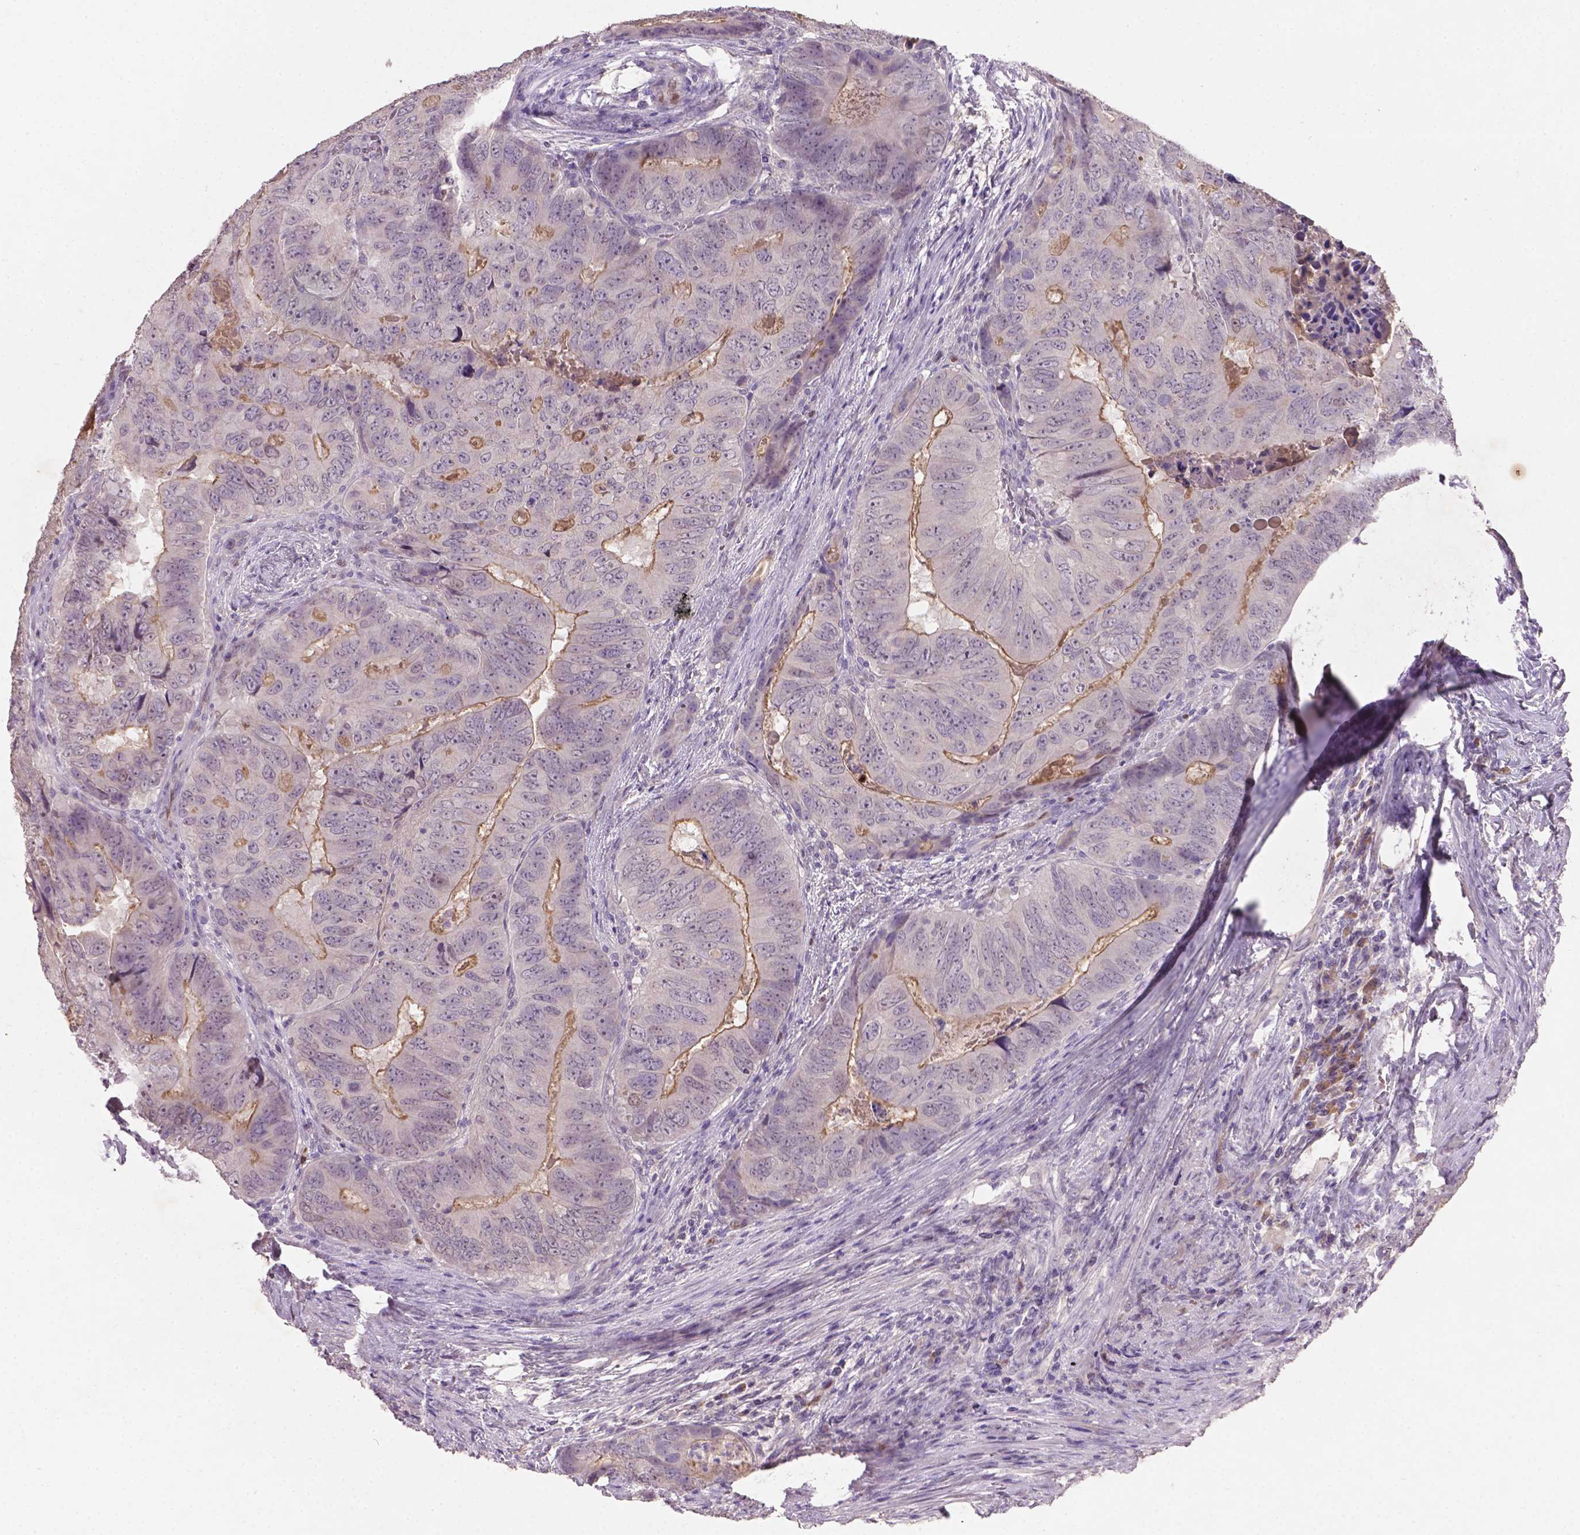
{"staining": {"intensity": "moderate", "quantity": "<25%", "location": "cytoplasmic/membranous"}, "tissue": "colorectal cancer", "cell_type": "Tumor cells", "image_type": "cancer", "snomed": [{"axis": "morphology", "description": "Adenocarcinoma, NOS"}, {"axis": "topography", "description": "Colon"}], "caption": "Immunohistochemistry (DAB) staining of colorectal adenocarcinoma shows moderate cytoplasmic/membranous protein staining in about <25% of tumor cells.", "gene": "SOX17", "patient": {"sex": "male", "age": 79}}